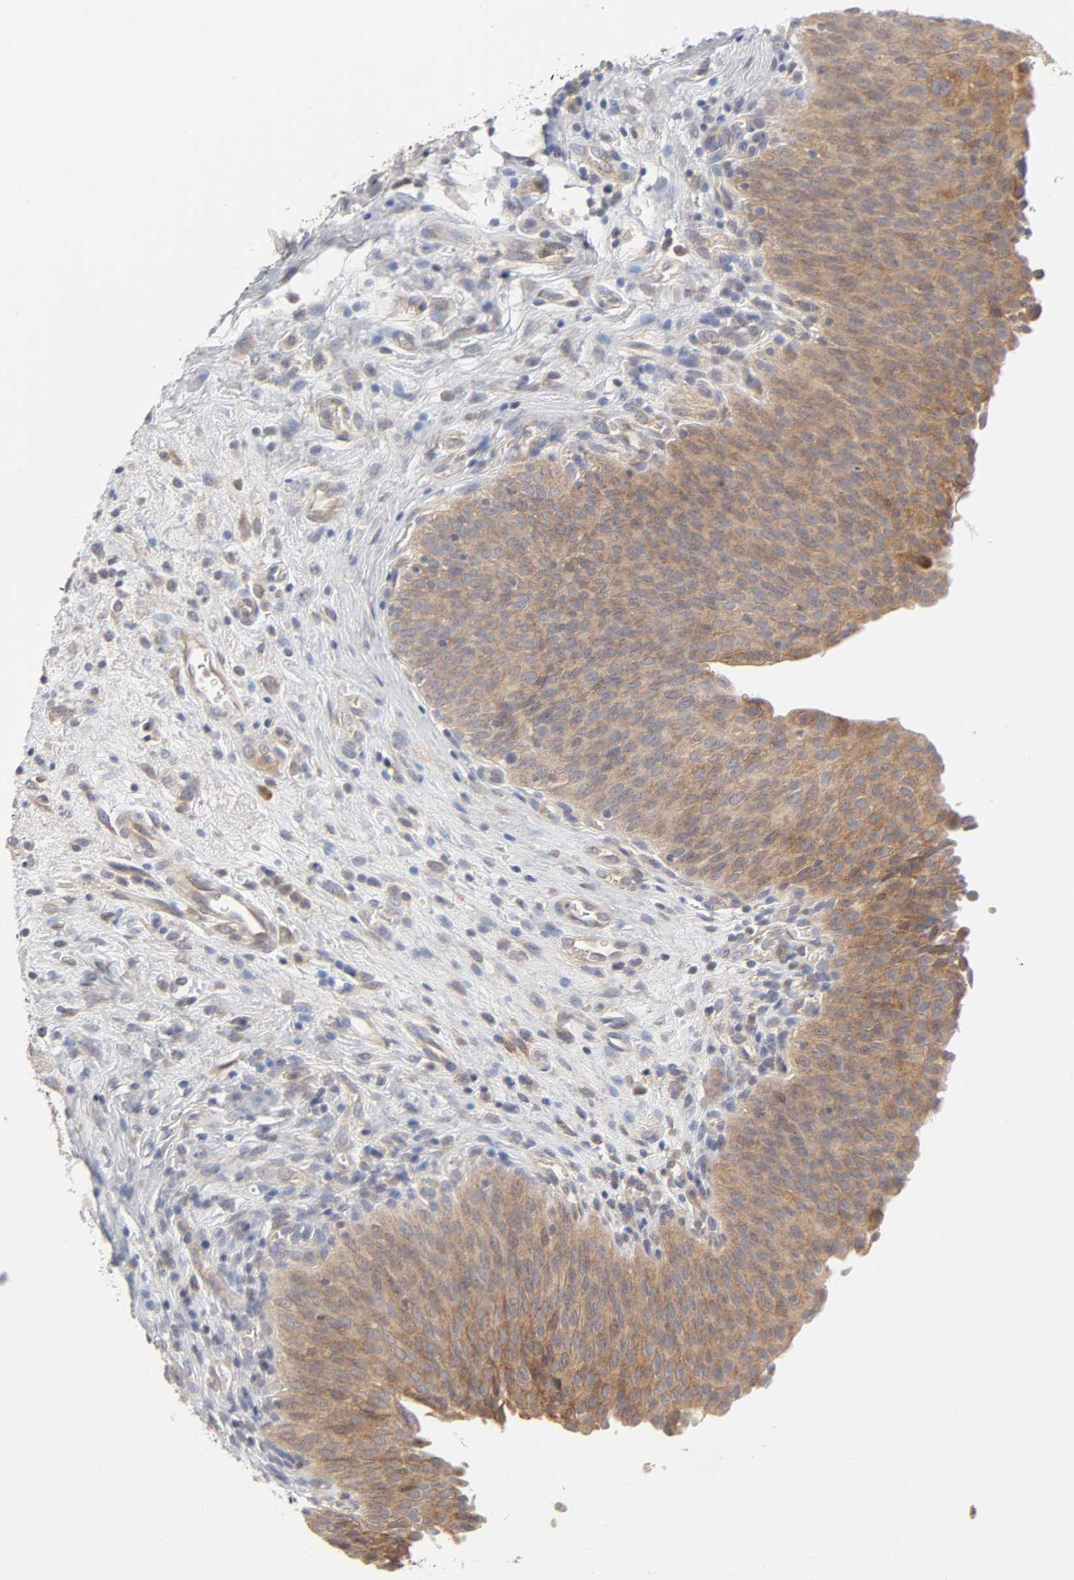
{"staining": {"intensity": "moderate", "quantity": ">75%", "location": "cytoplasmic/membranous"}, "tissue": "urinary bladder", "cell_type": "Urothelial cells", "image_type": "normal", "snomed": [{"axis": "morphology", "description": "Normal tissue, NOS"}, {"axis": "morphology", "description": "Dysplasia, NOS"}, {"axis": "topography", "description": "Urinary bladder"}], "caption": "A histopathology image showing moderate cytoplasmic/membranous positivity in about >75% of urothelial cells in normal urinary bladder, as visualized by brown immunohistochemical staining.", "gene": "IL4R", "patient": {"sex": "male", "age": 35}}